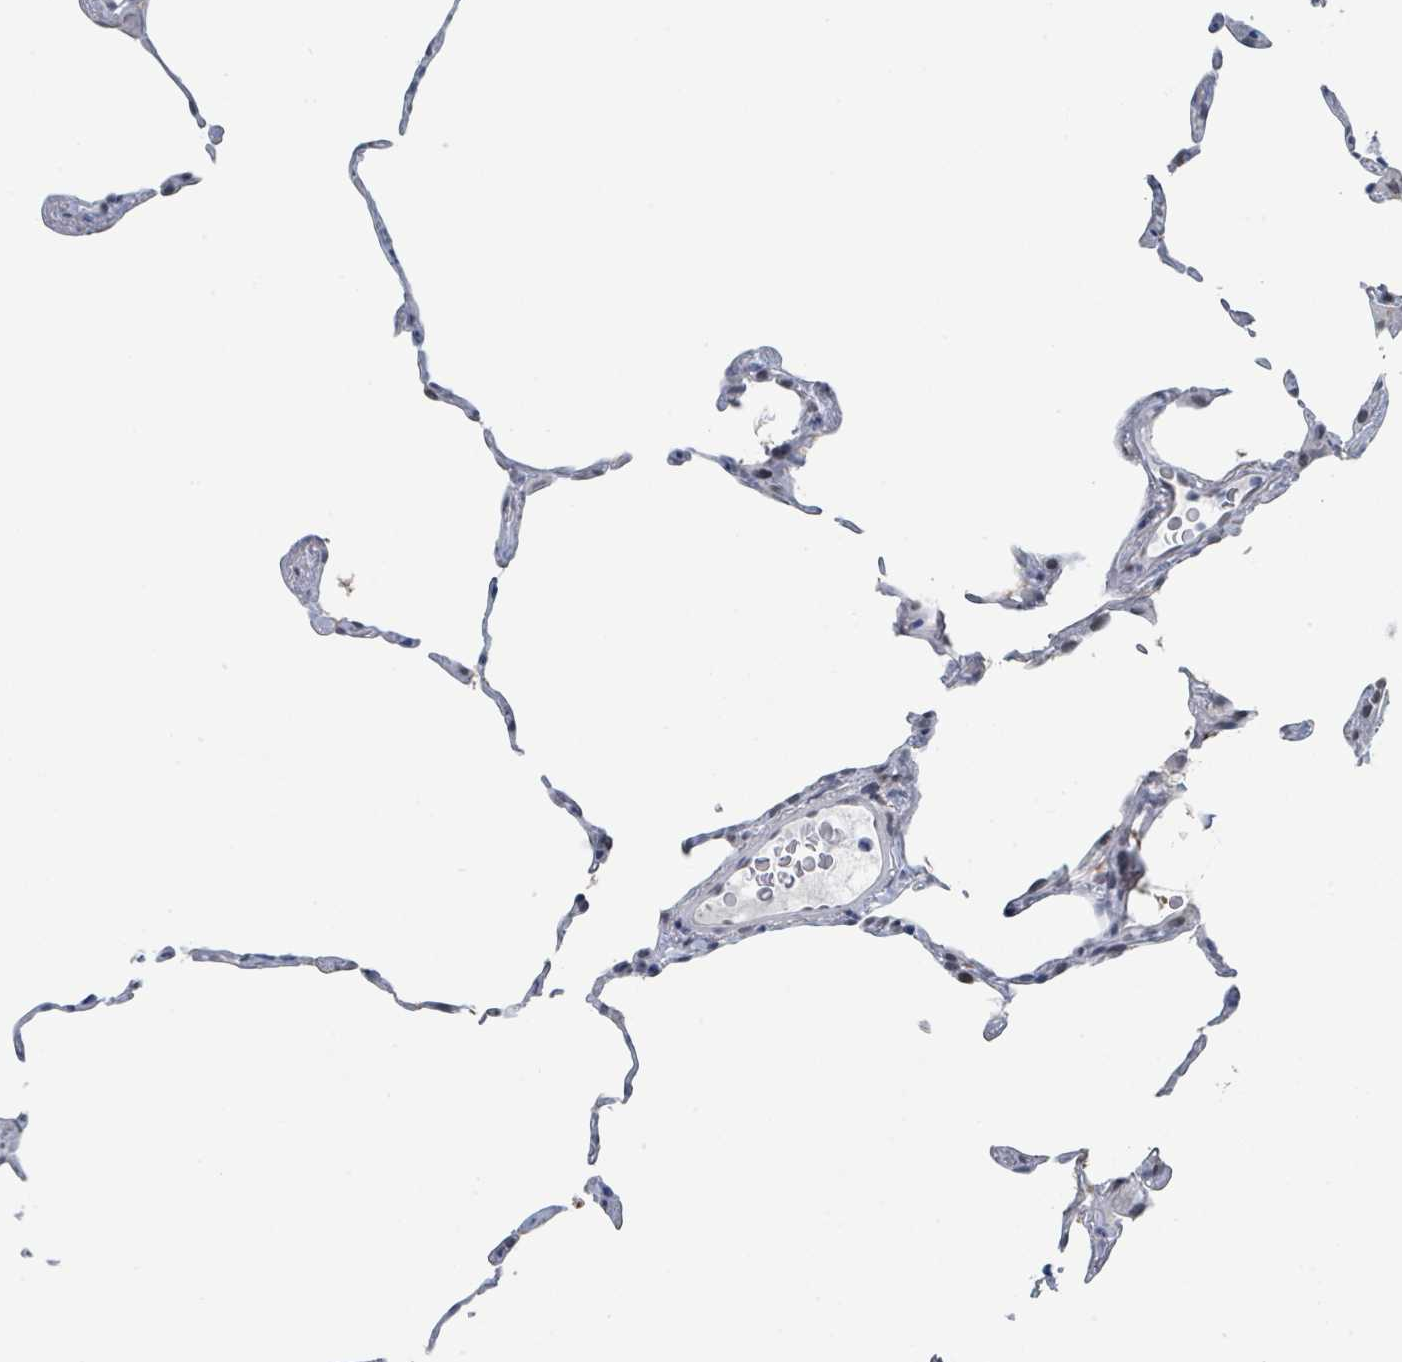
{"staining": {"intensity": "weak", "quantity": "<25%", "location": "nuclear"}, "tissue": "lung", "cell_type": "Alveolar cells", "image_type": "normal", "snomed": [{"axis": "morphology", "description": "Normal tissue, NOS"}, {"axis": "topography", "description": "Lung"}], "caption": "High power microscopy image of an IHC micrograph of benign lung, revealing no significant positivity in alveolar cells. Nuclei are stained in blue.", "gene": "EHMT2", "patient": {"sex": "female", "age": 57}}